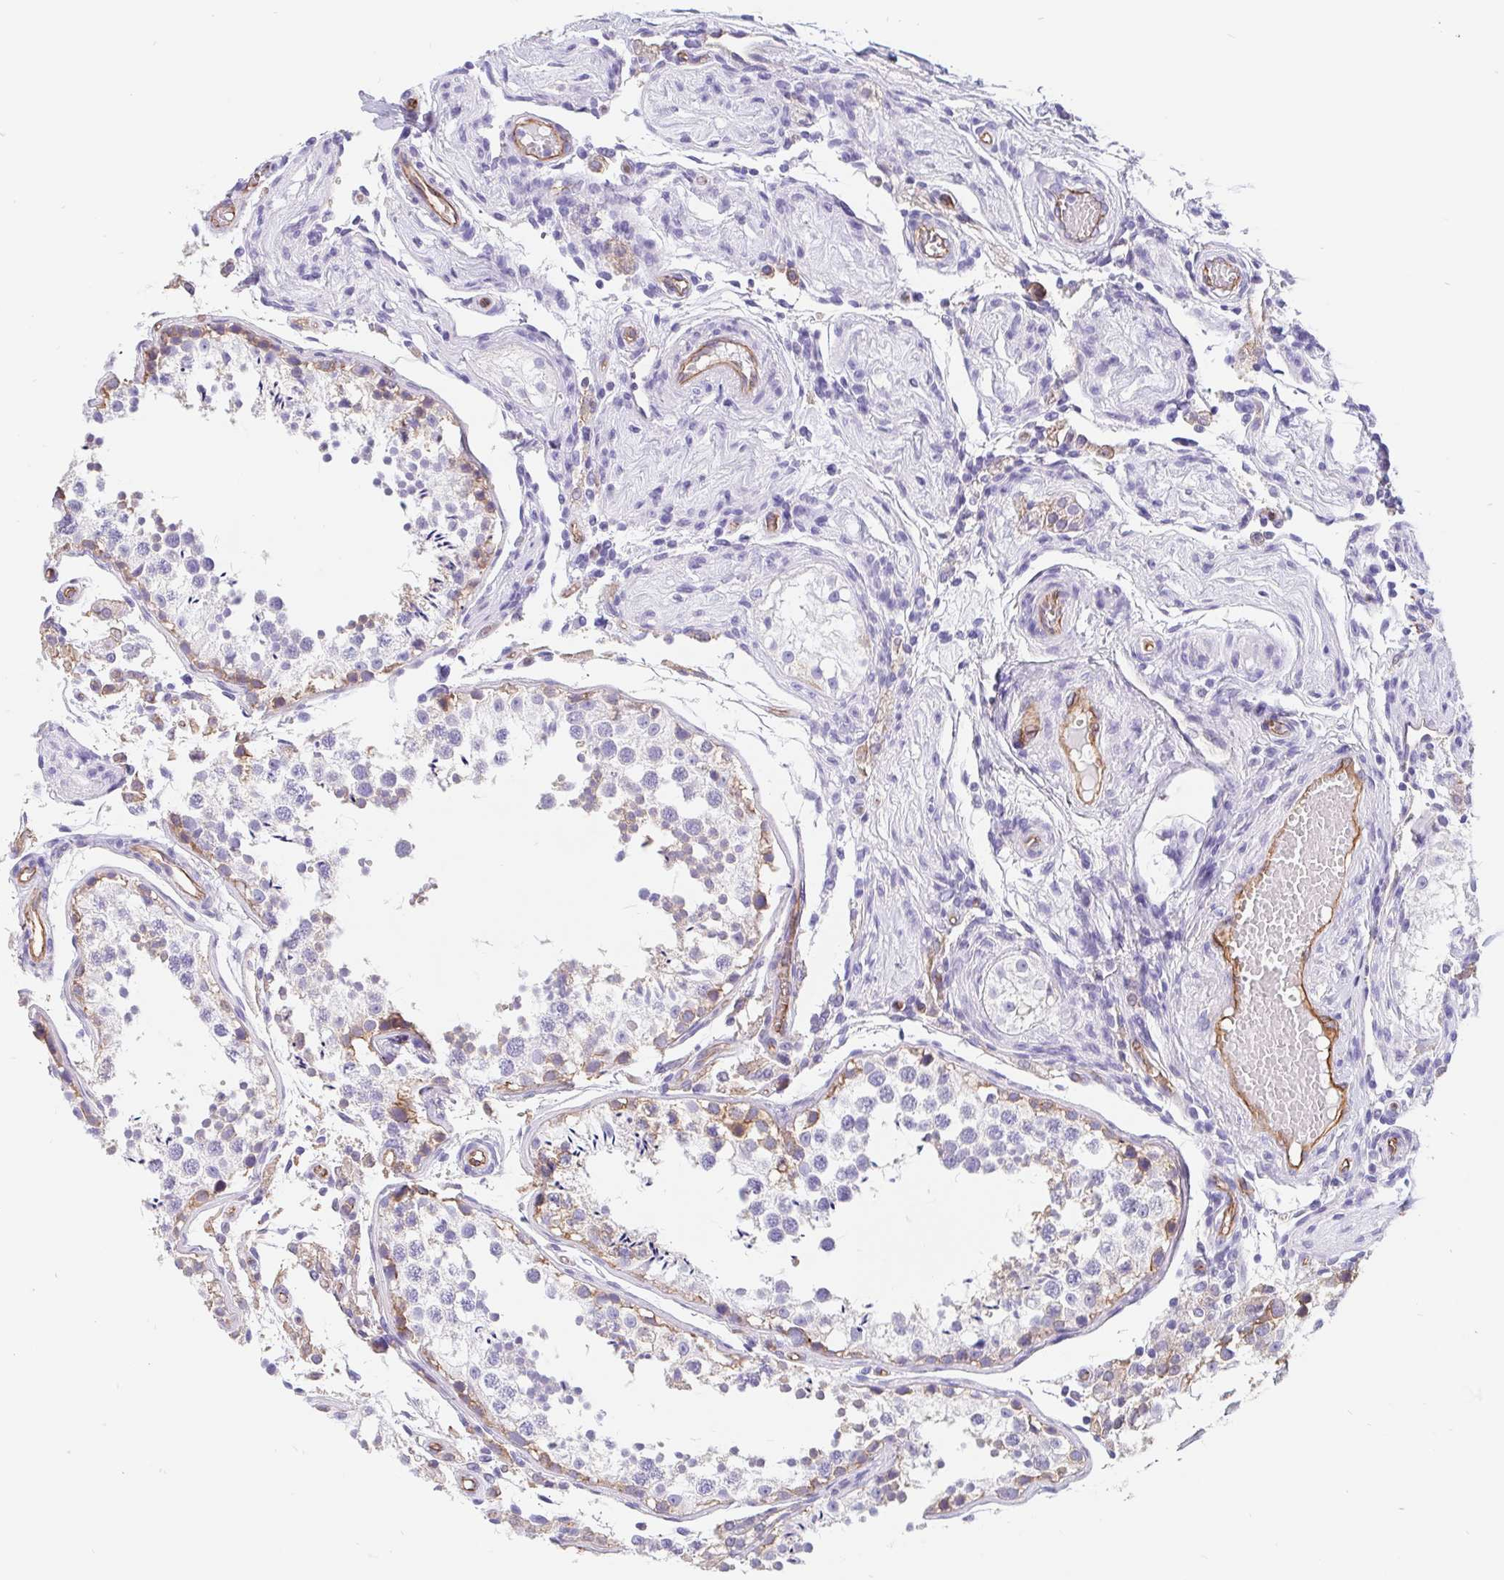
{"staining": {"intensity": "moderate", "quantity": "<25%", "location": "cytoplasmic/membranous"}, "tissue": "testis", "cell_type": "Cells in seminiferous ducts", "image_type": "normal", "snomed": [{"axis": "morphology", "description": "Normal tissue, NOS"}, {"axis": "morphology", "description": "Seminoma, NOS"}, {"axis": "topography", "description": "Testis"}], "caption": "Brown immunohistochemical staining in normal human testis exhibits moderate cytoplasmic/membranous staining in approximately <25% of cells in seminiferous ducts. The staining is performed using DAB brown chromogen to label protein expression. The nuclei are counter-stained blue using hematoxylin.", "gene": "LIMCH1", "patient": {"sex": "male", "age": 29}}